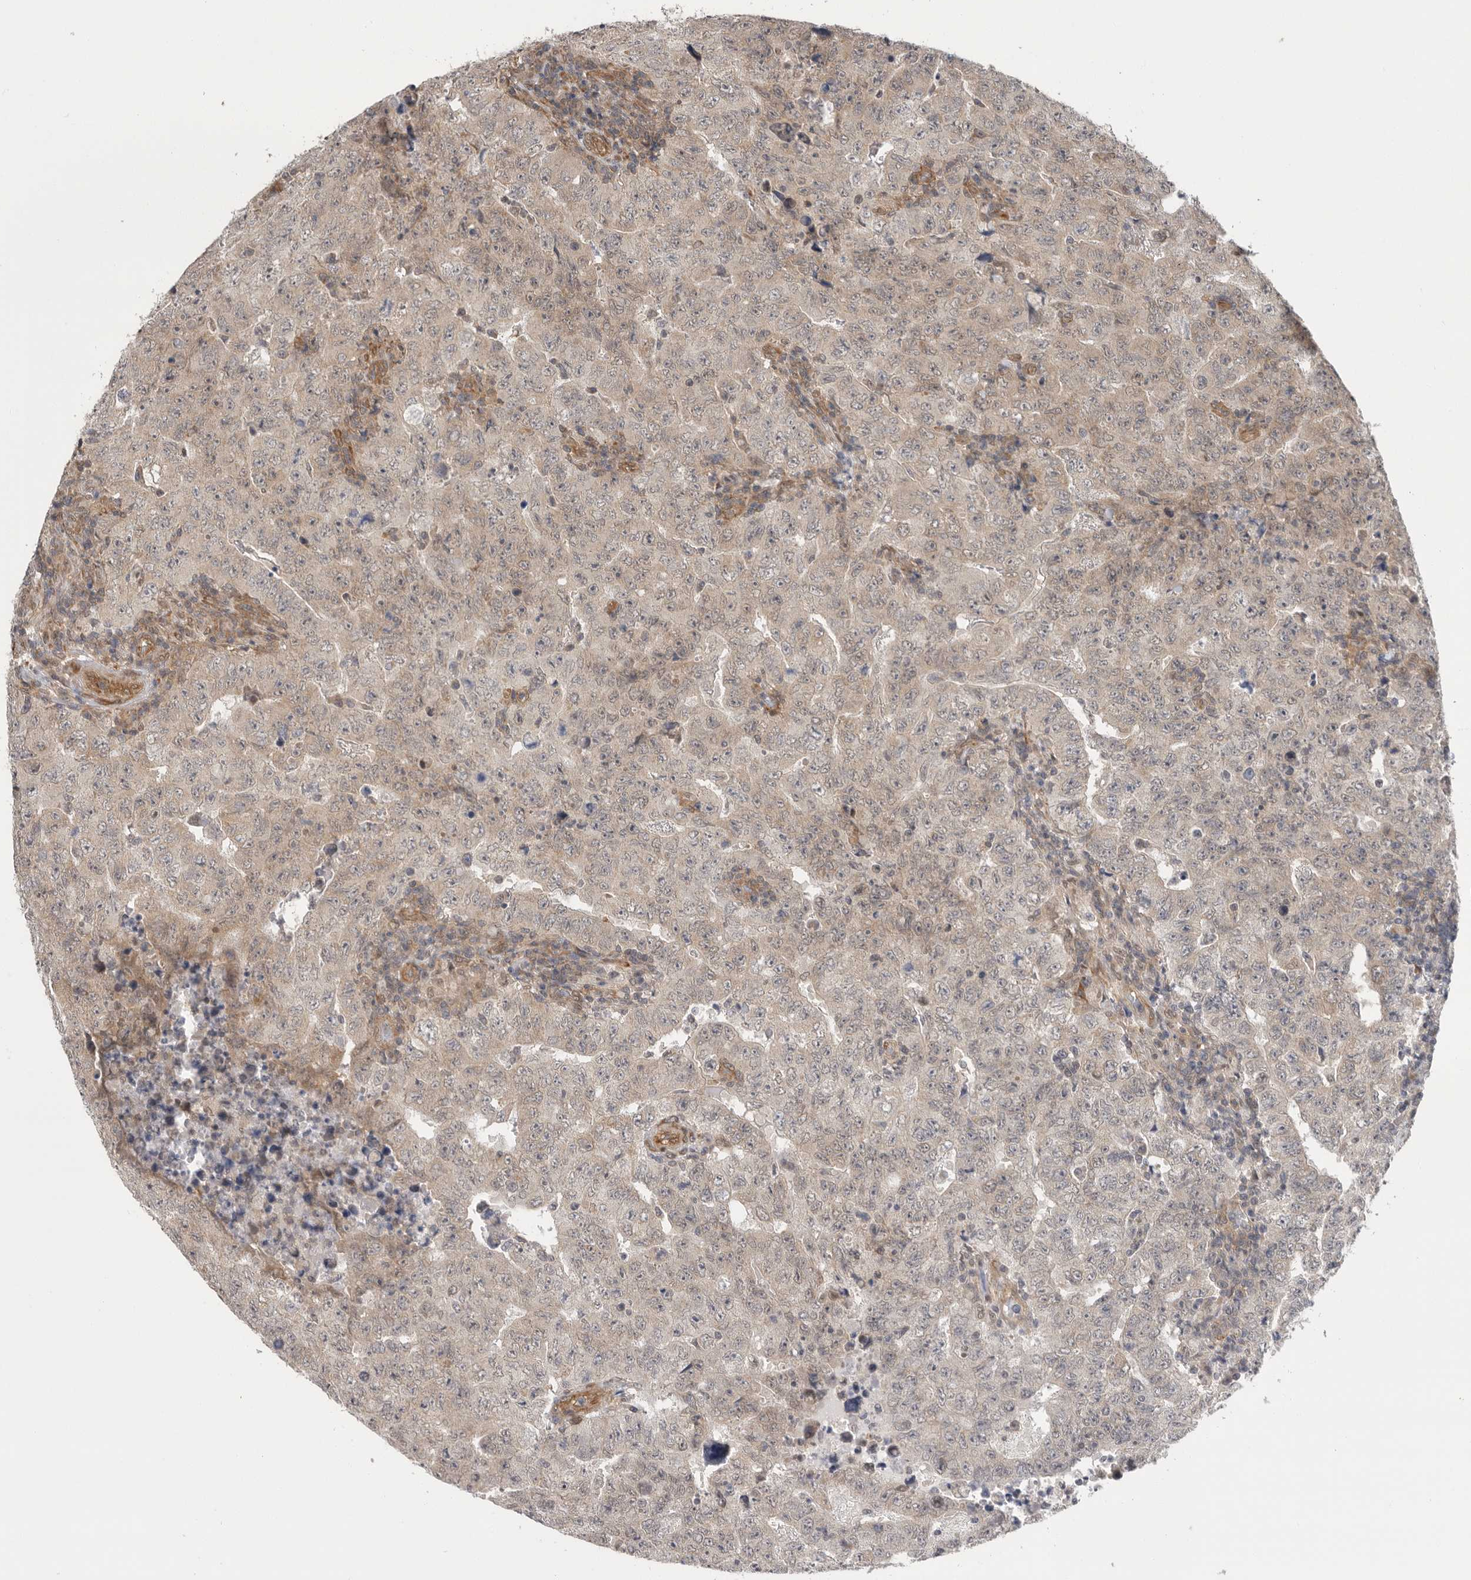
{"staining": {"intensity": "weak", "quantity": "<25%", "location": "cytoplasmic/membranous,nuclear"}, "tissue": "testis cancer", "cell_type": "Tumor cells", "image_type": "cancer", "snomed": [{"axis": "morphology", "description": "Carcinoma, Embryonal, NOS"}, {"axis": "topography", "description": "Testis"}], "caption": "Photomicrograph shows no significant protein staining in tumor cells of testis cancer. (Brightfield microscopy of DAB (3,3'-diaminobenzidine) immunohistochemistry (IHC) at high magnification).", "gene": "VPS50", "patient": {"sex": "male", "age": 26}}